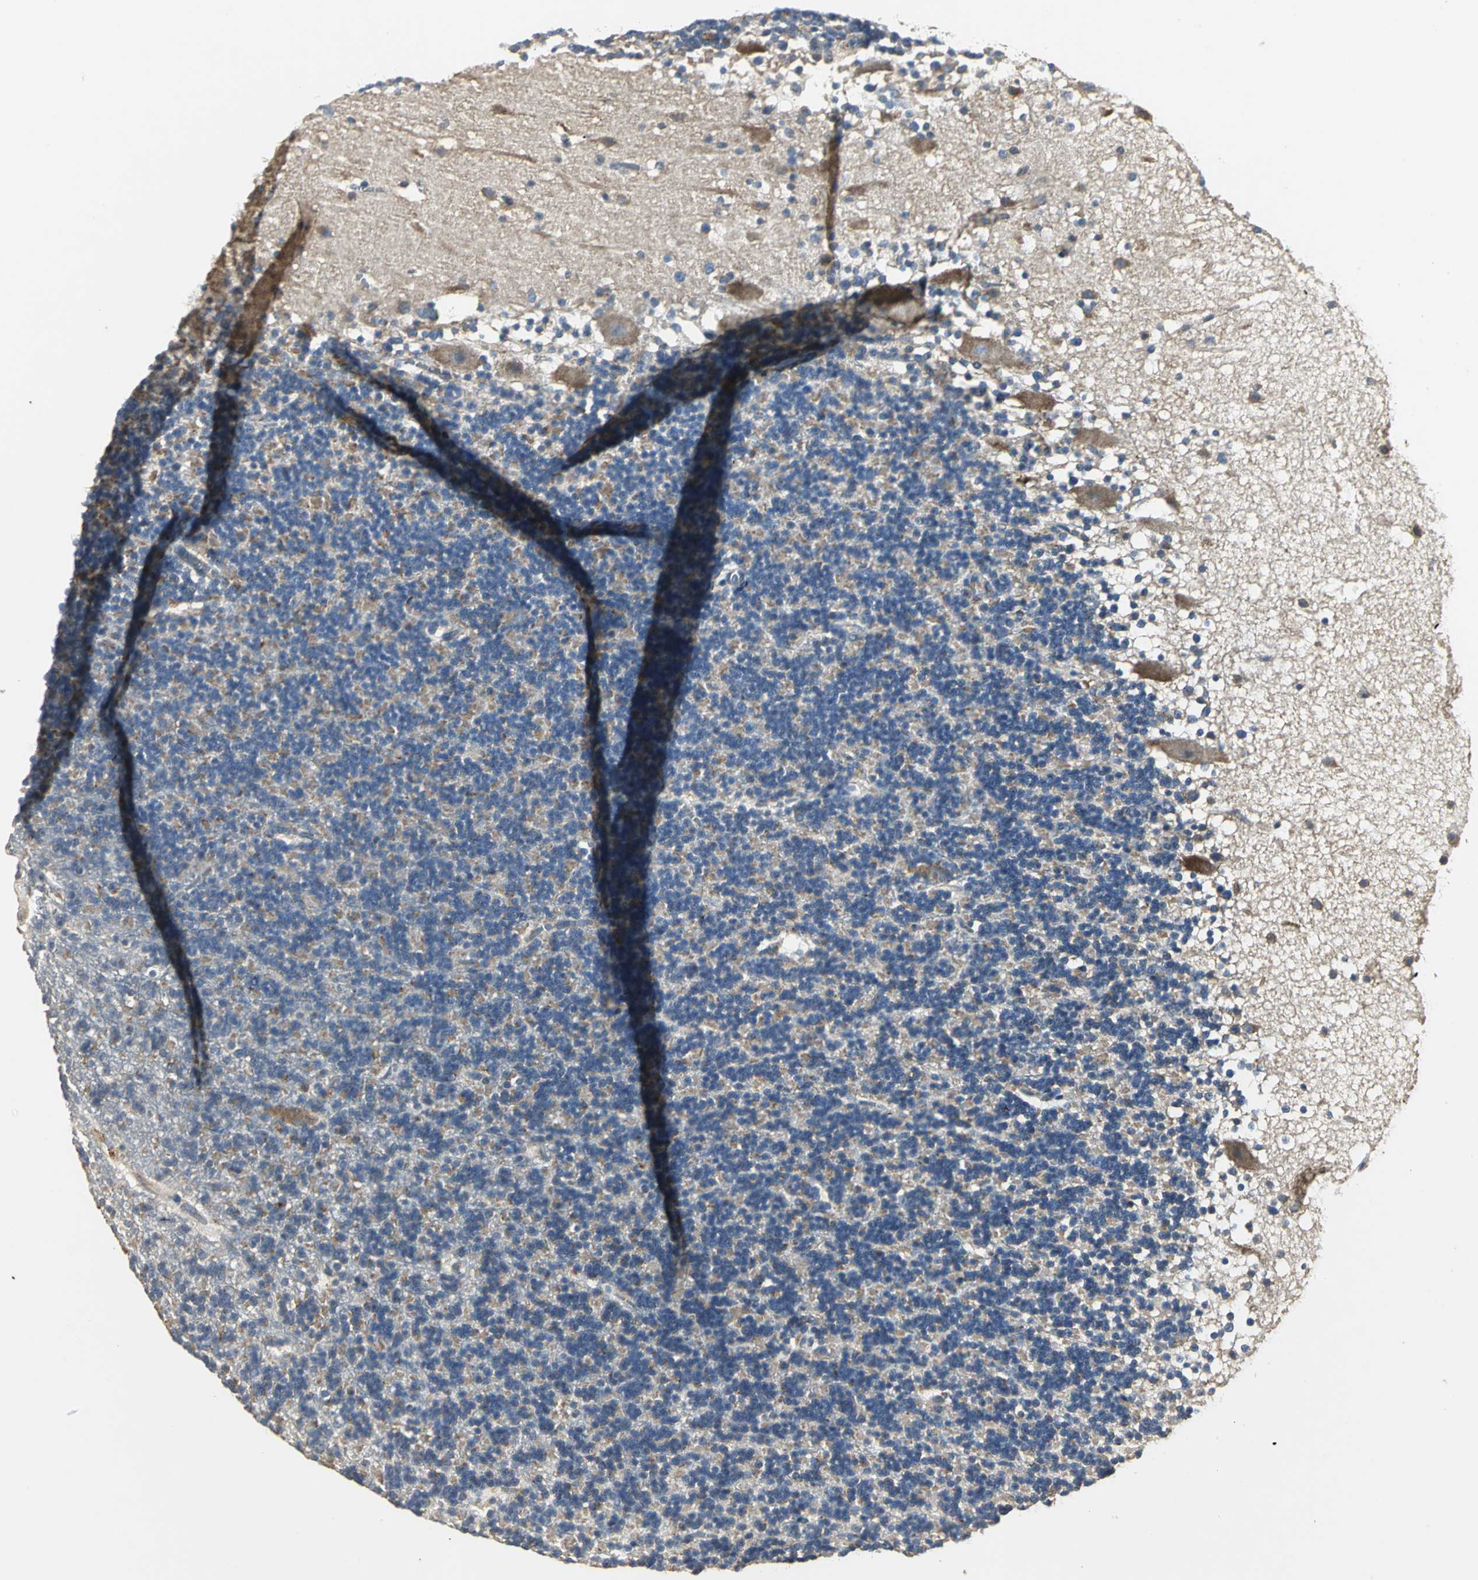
{"staining": {"intensity": "weak", "quantity": "25%-75%", "location": "cytoplasmic/membranous"}, "tissue": "cerebellum", "cell_type": "Cells in granular layer", "image_type": "normal", "snomed": [{"axis": "morphology", "description": "Normal tissue, NOS"}, {"axis": "topography", "description": "Cerebellum"}], "caption": "Protein staining by immunohistochemistry displays weak cytoplasmic/membranous positivity in approximately 25%-75% of cells in granular layer in benign cerebellum.", "gene": "IRF3", "patient": {"sex": "male", "age": 45}}